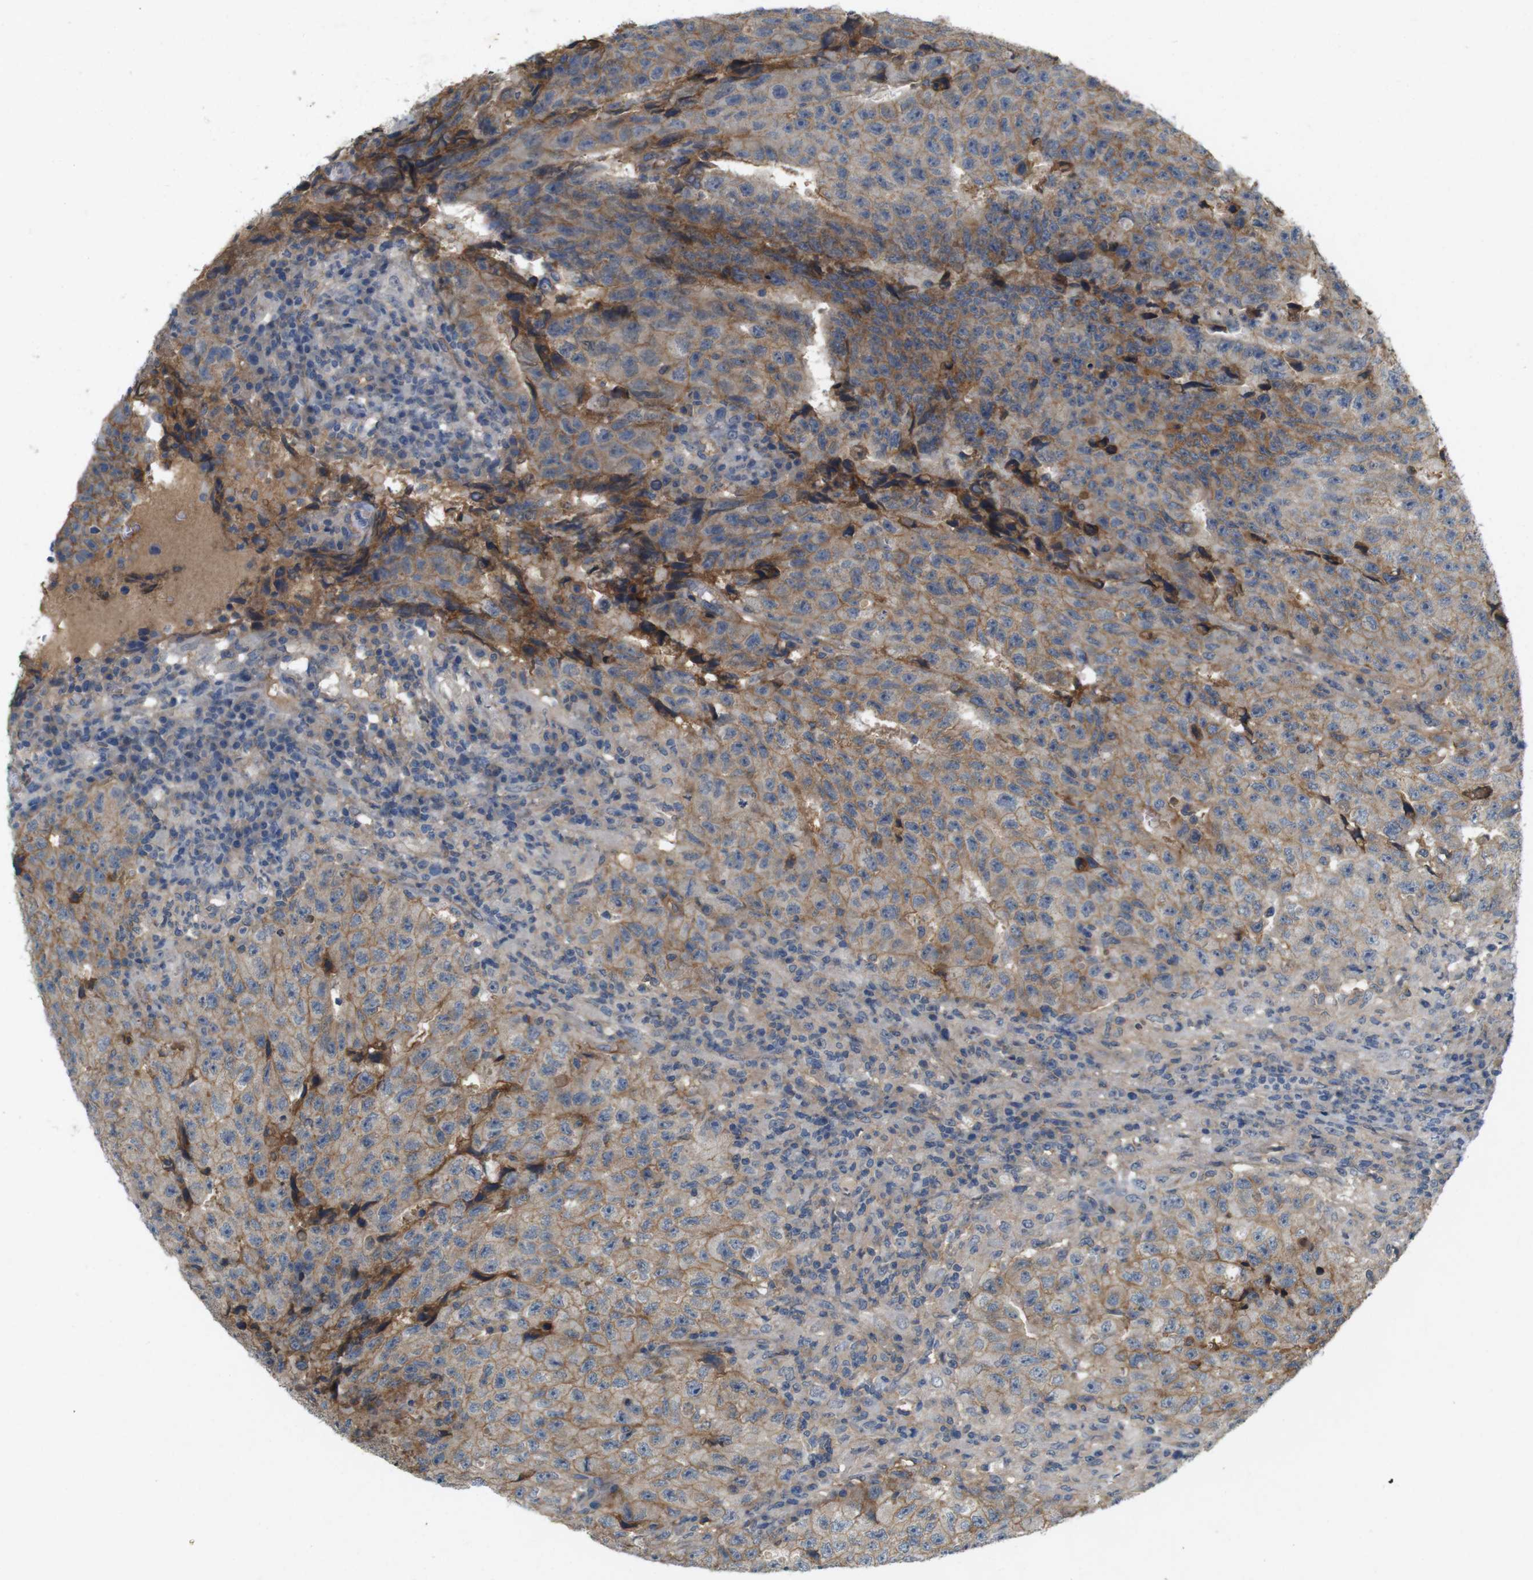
{"staining": {"intensity": "weak", "quantity": ">75%", "location": "cytoplasmic/membranous"}, "tissue": "testis cancer", "cell_type": "Tumor cells", "image_type": "cancer", "snomed": [{"axis": "morphology", "description": "Necrosis, NOS"}, {"axis": "morphology", "description": "Carcinoma, Embryonal, NOS"}, {"axis": "topography", "description": "Testis"}], "caption": "Brown immunohistochemical staining in testis cancer (embryonal carcinoma) demonstrates weak cytoplasmic/membranous expression in approximately >75% of tumor cells.", "gene": "PVR", "patient": {"sex": "male", "age": 19}}